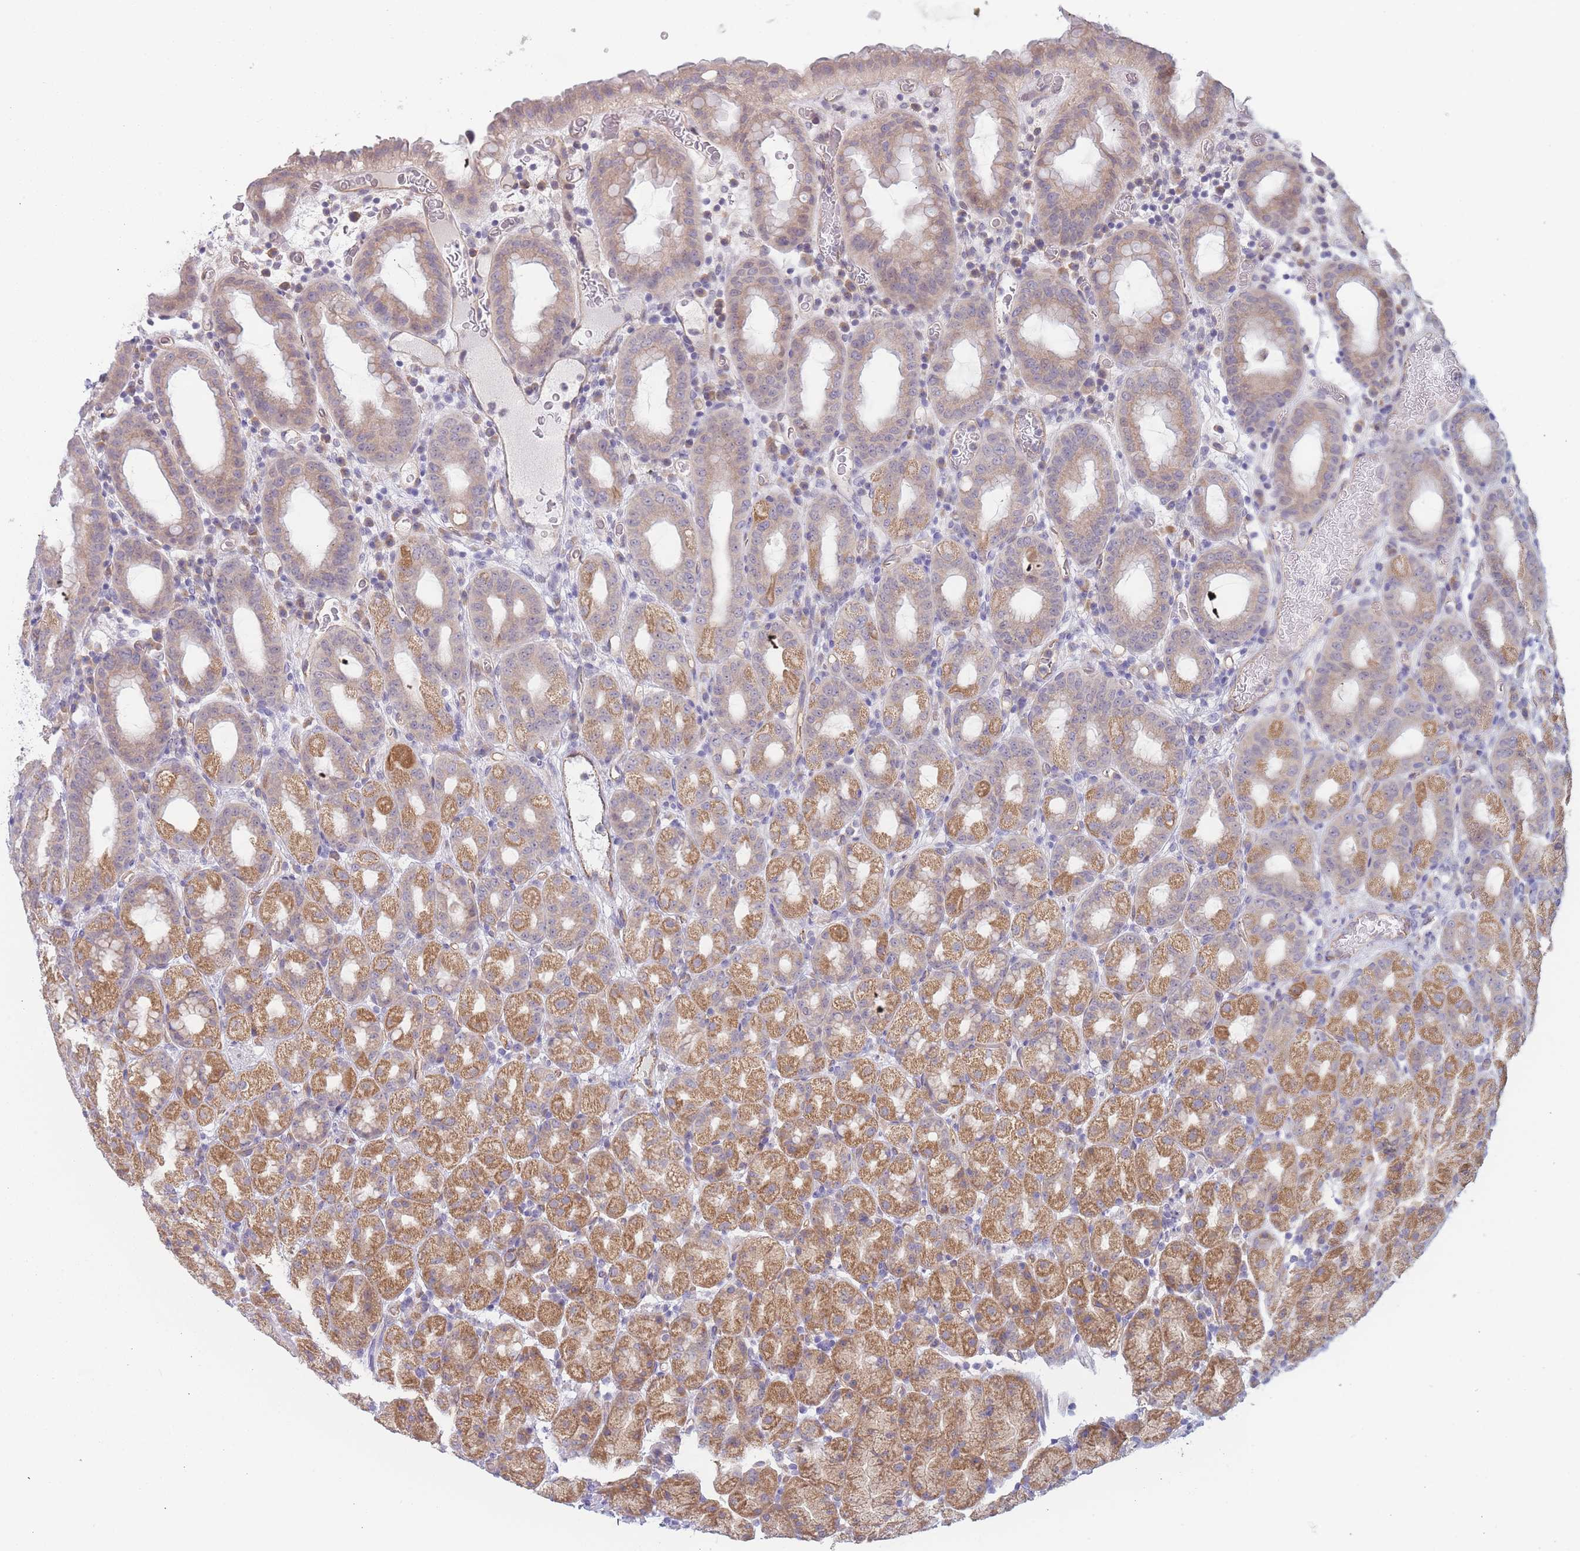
{"staining": {"intensity": "moderate", "quantity": ">75%", "location": "cytoplasmic/membranous"}, "tissue": "stomach", "cell_type": "Glandular cells", "image_type": "normal", "snomed": [{"axis": "morphology", "description": "Normal tissue, NOS"}, {"axis": "topography", "description": "Stomach, upper"}, {"axis": "topography", "description": "Stomach, lower"}, {"axis": "topography", "description": "Small intestine"}], "caption": "Protein expression analysis of benign stomach reveals moderate cytoplasmic/membranous staining in about >75% of glandular cells.", "gene": "FAM227B", "patient": {"sex": "male", "age": 68}}